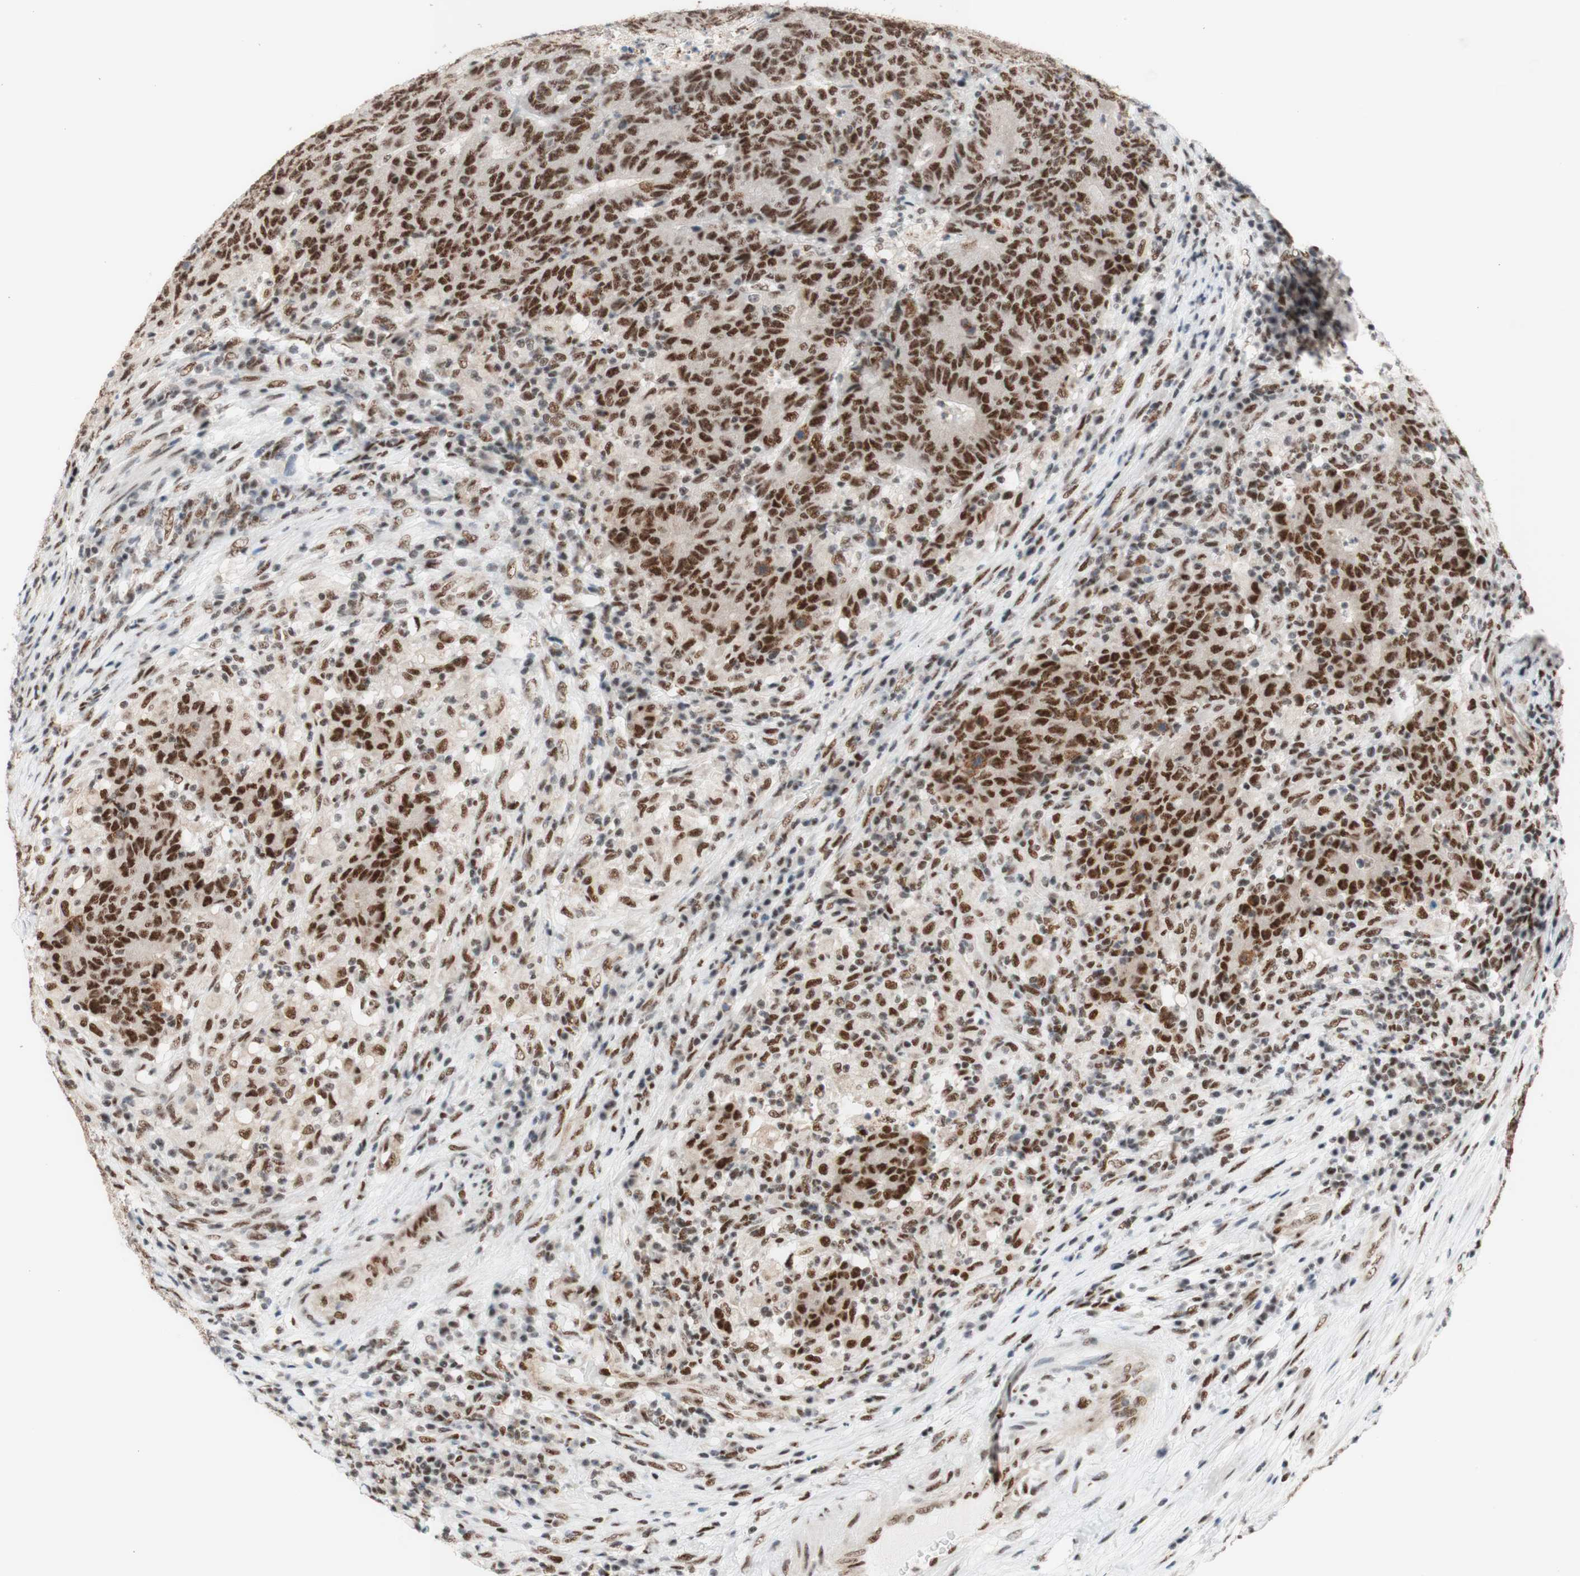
{"staining": {"intensity": "strong", "quantity": ">75%", "location": "nuclear"}, "tissue": "colorectal cancer", "cell_type": "Tumor cells", "image_type": "cancer", "snomed": [{"axis": "morphology", "description": "Normal tissue, NOS"}, {"axis": "morphology", "description": "Adenocarcinoma, NOS"}, {"axis": "topography", "description": "Colon"}], "caption": "Protein analysis of adenocarcinoma (colorectal) tissue displays strong nuclear expression in about >75% of tumor cells.", "gene": "PRPF19", "patient": {"sex": "female", "age": 75}}